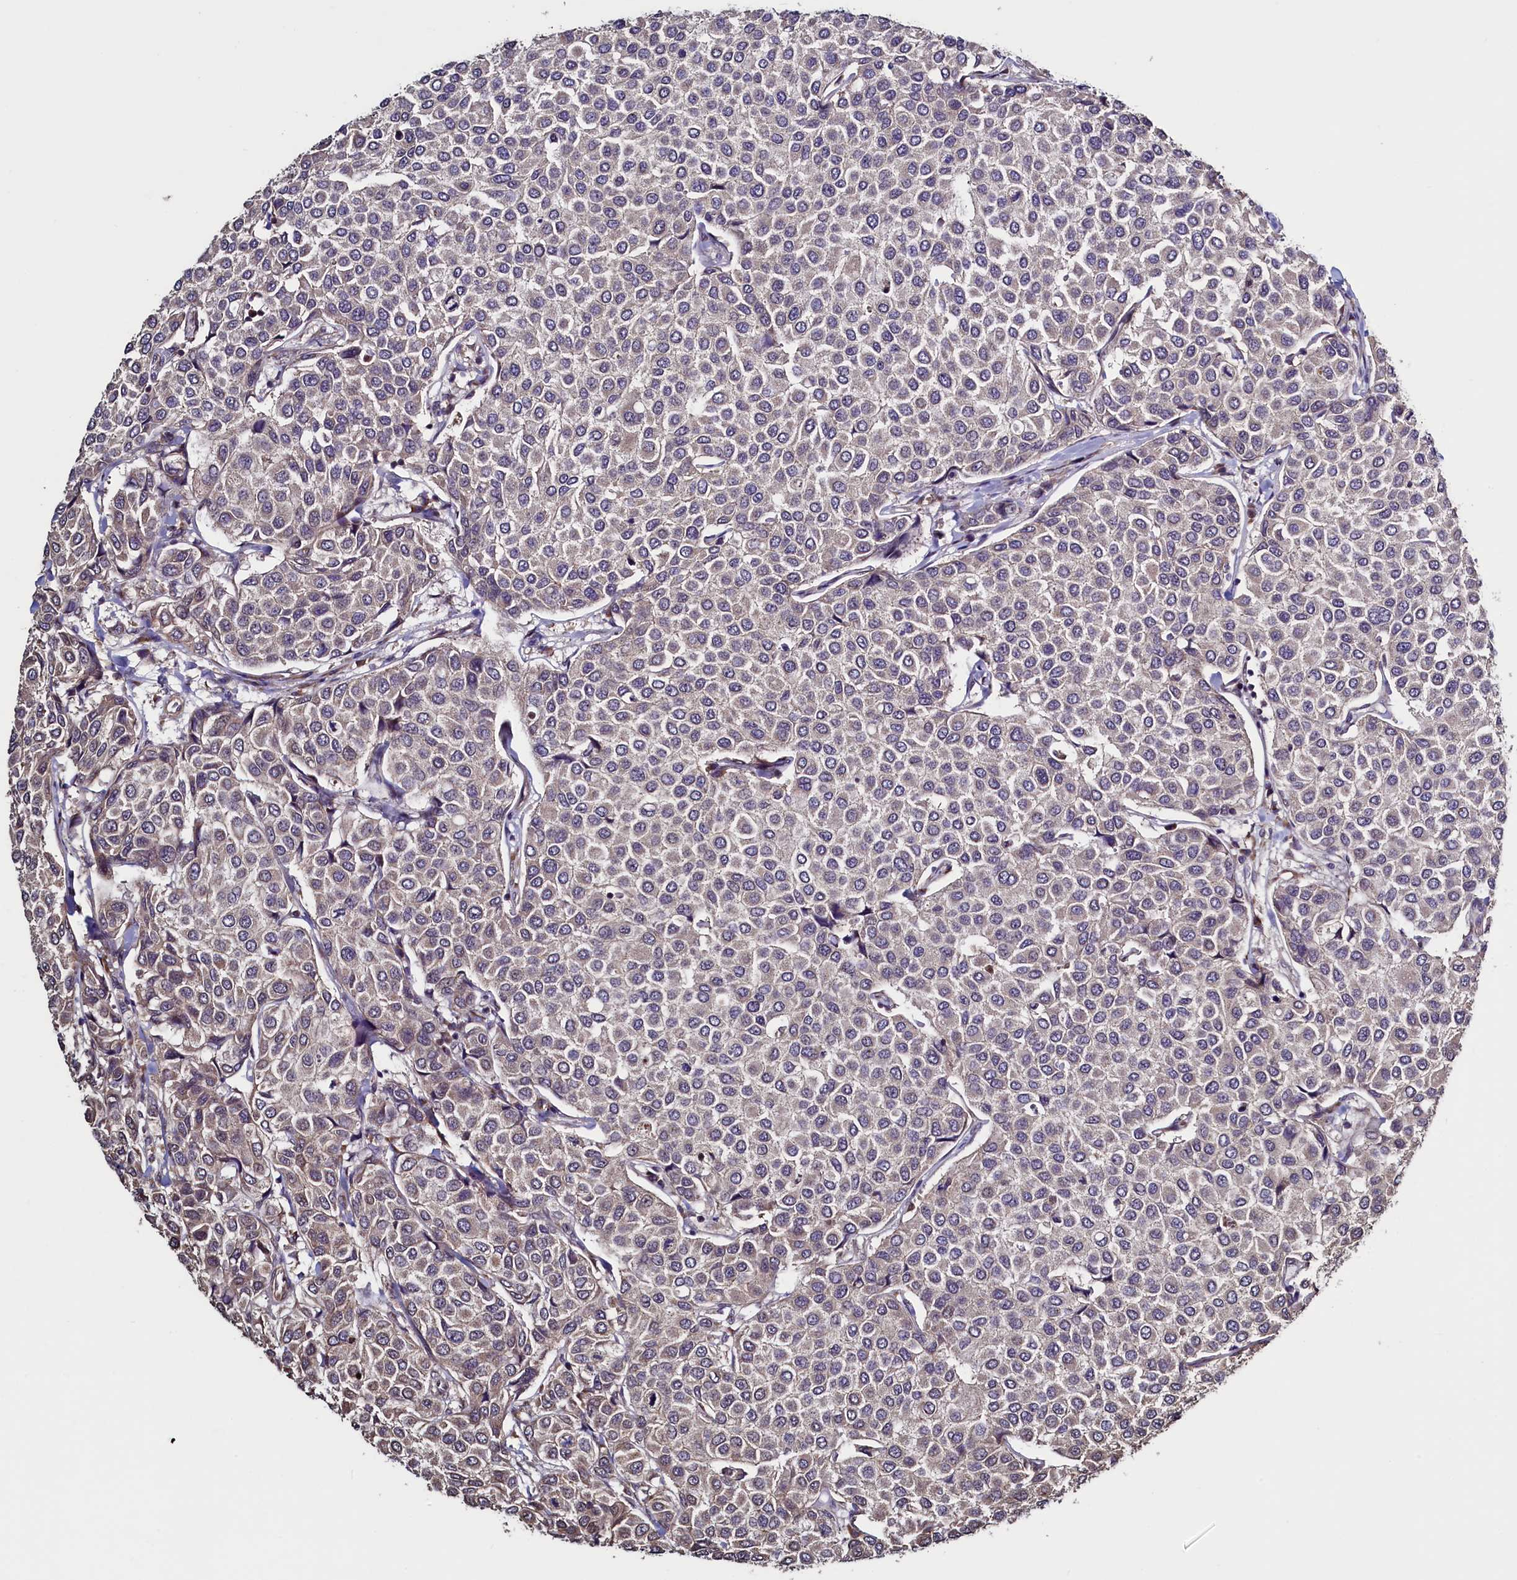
{"staining": {"intensity": "weak", "quantity": "<25%", "location": "cytoplasmic/membranous"}, "tissue": "breast cancer", "cell_type": "Tumor cells", "image_type": "cancer", "snomed": [{"axis": "morphology", "description": "Duct carcinoma"}, {"axis": "topography", "description": "Breast"}], "caption": "Tumor cells are negative for protein expression in human breast invasive ductal carcinoma.", "gene": "RBFA", "patient": {"sex": "female", "age": 55}}